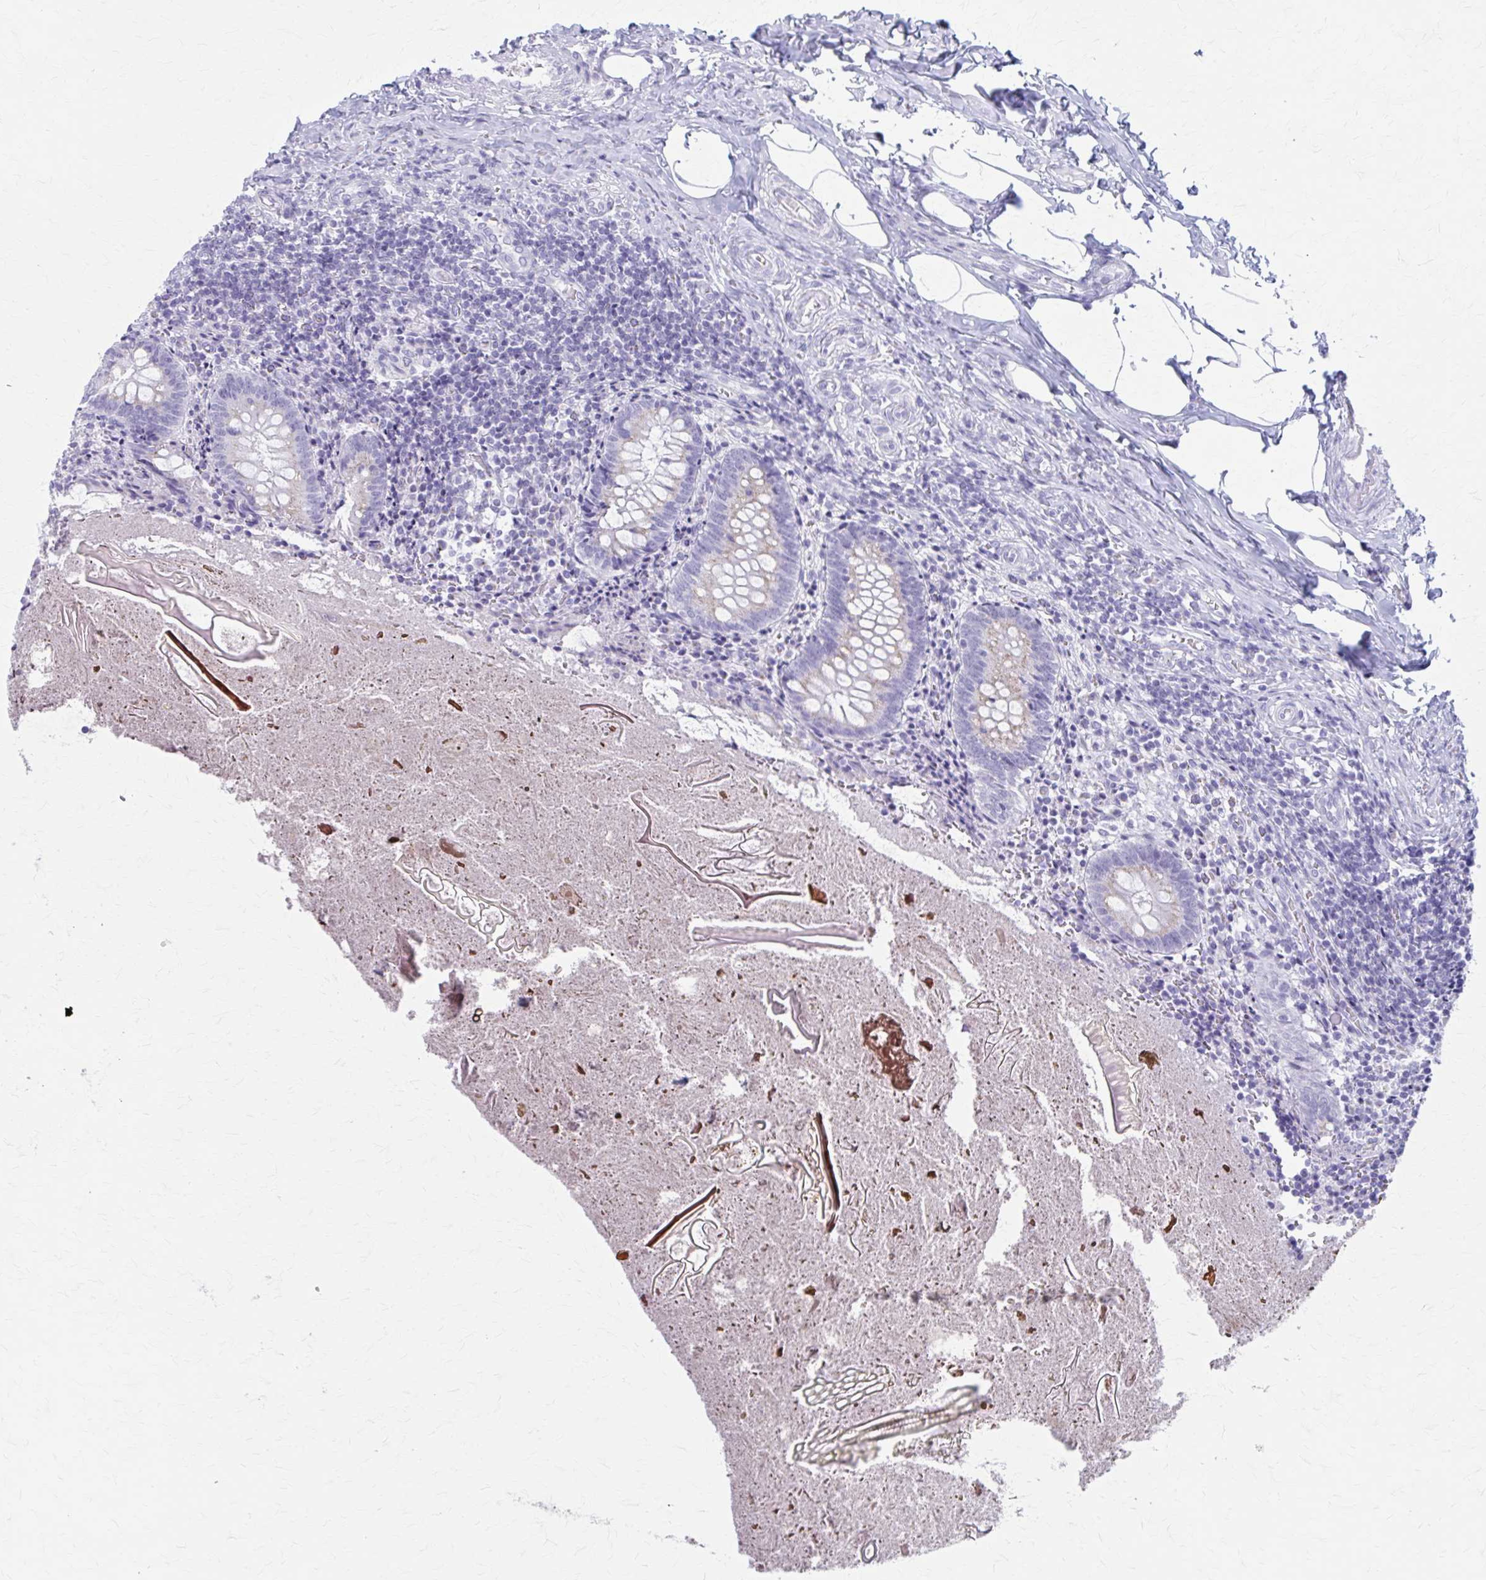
{"staining": {"intensity": "weak", "quantity": "<25%", "location": "cytoplasmic/membranous"}, "tissue": "appendix", "cell_type": "Glandular cells", "image_type": "normal", "snomed": [{"axis": "morphology", "description": "Normal tissue, NOS"}, {"axis": "topography", "description": "Appendix"}], "caption": "Image shows no protein staining in glandular cells of unremarkable appendix. Nuclei are stained in blue.", "gene": "KCNE2", "patient": {"sex": "female", "age": 17}}